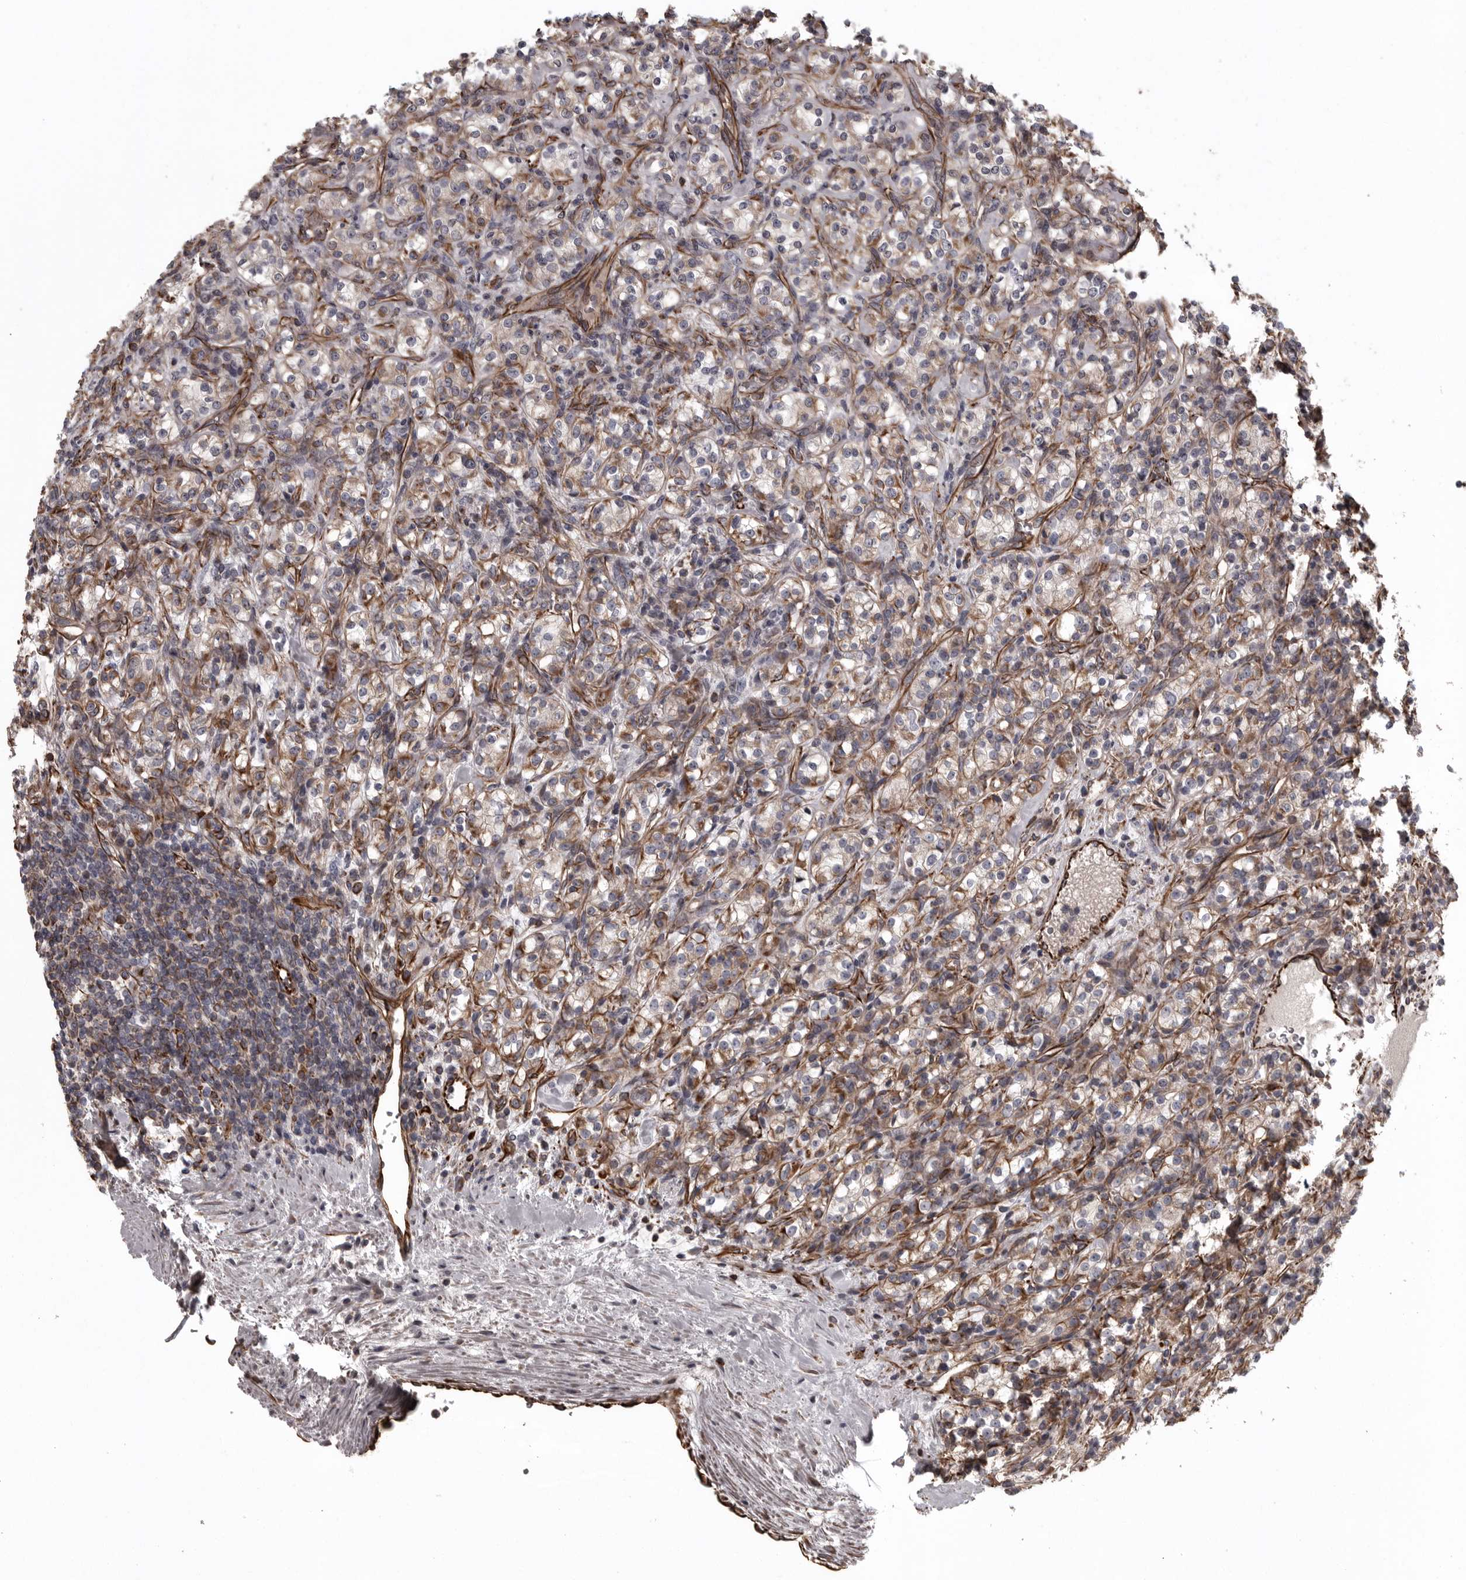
{"staining": {"intensity": "moderate", "quantity": ">75%", "location": "cytoplasmic/membranous"}, "tissue": "renal cancer", "cell_type": "Tumor cells", "image_type": "cancer", "snomed": [{"axis": "morphology", "description": "Adenocarcinoma, NOS"}, {"axis": "topography", "description": "Kidney"}], "caption": "A high-resolution histopathology image shows immunohistochemistry staining of renal cancer (adenocarcinoma), which reveals moderate cytoplasmic/membranous positivity in approximately >75% of tumor cells.", "gene": "FAAP100", "patient": {"sex": "male", "age": 77}}